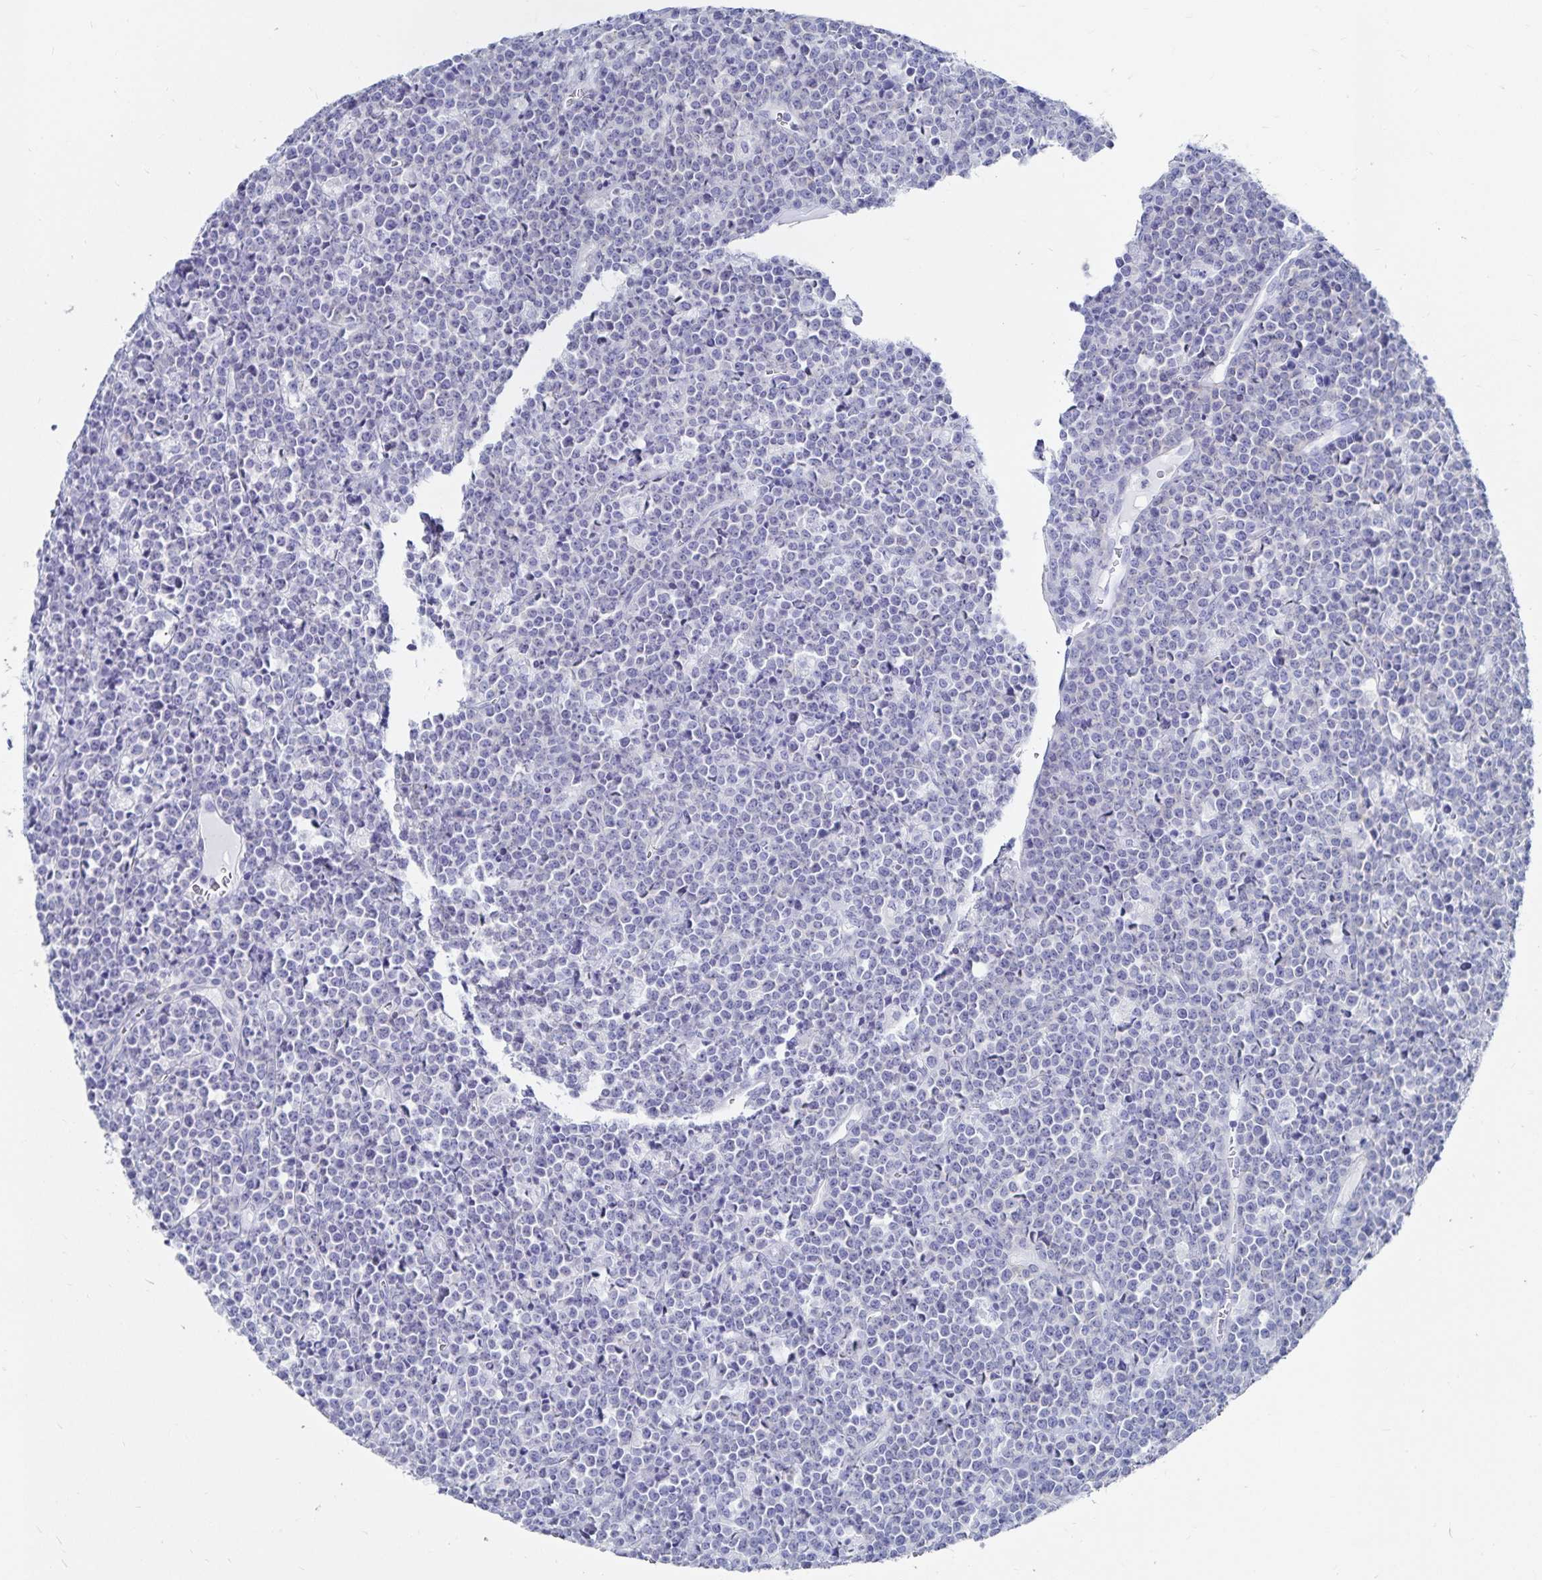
{"staining": {"intensity": "negative", "quantity": "none", "location": "none"}, "tissue": "lymphoma", "cell_type": "Tumor cells", "image_type": "cancer", "snomed": [{"axis": "morphology", "description": "Malignant lymphoma, non-Hodgkin's type, High grade"}, {"axis": "topography", "description": "Ovary"}], "caption": "DAB immunohistochemical staining of human lymphoma exhibits no significant expression in tumor cells. (DAB IHC with hematoxylin counter stain).", "gene": "TNIP1", "patient": {"sex": "female", "age": 56}}